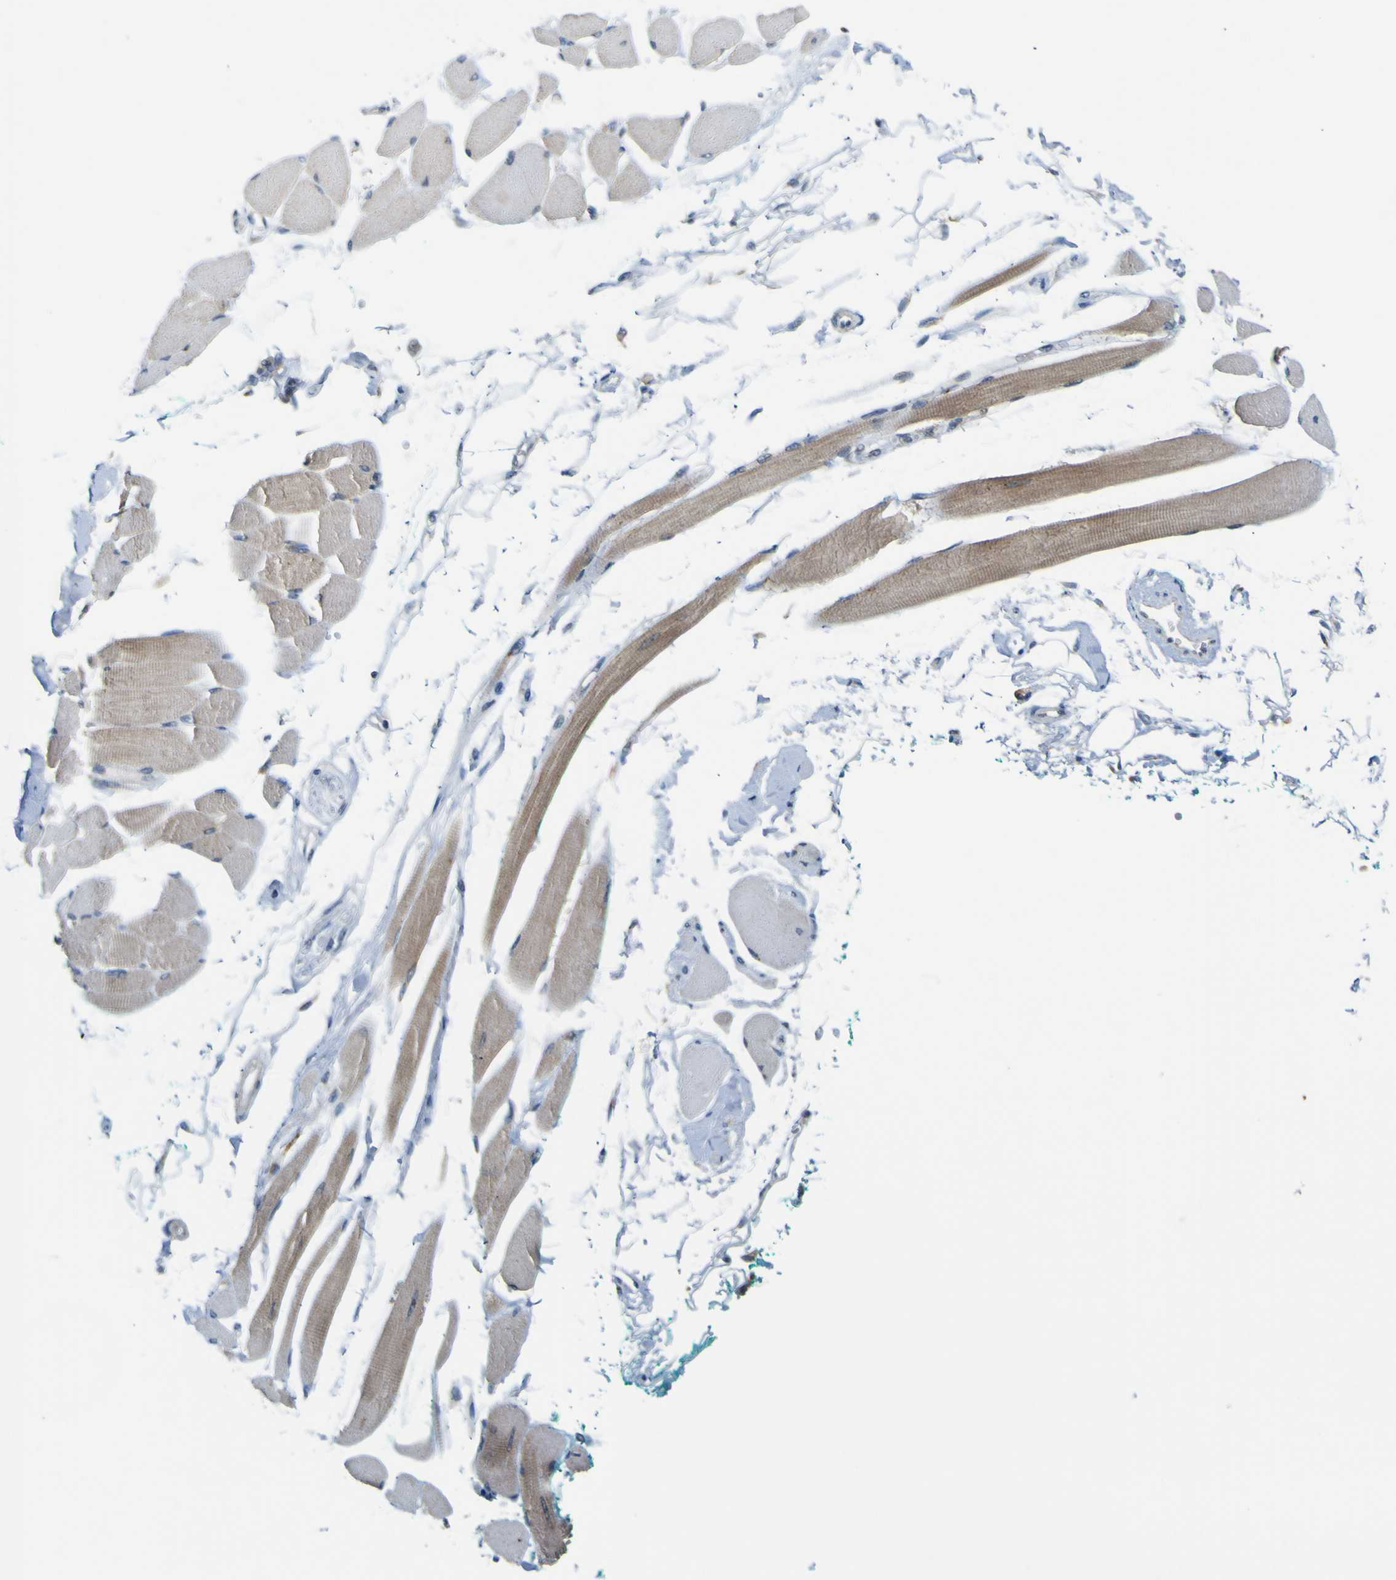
{"staining": {"intensity": "weak", "quantity": "<25%", "location": "cytoplasmic/membranous"}, "tissue": "skeletal muscle", "cell_type": "Myocytes", "image_type": "normal", "snomed": [{"axis": "morphology", "description": "Normal tissue, NOS"}, {"axis": "topography", "description": "Skeletal muscle"}, {"axis": "topography", "description": "Oral tissue"}, {"axis": "topography", "description": "Peripheral nerve tissue"}], "caption": "Unremarkable skeletal muscle was stained to show a protein in brown. There is no significant expression in myocytes.", "gene": "IGF2R", "patient": {"sex": "female", "age": 84}}